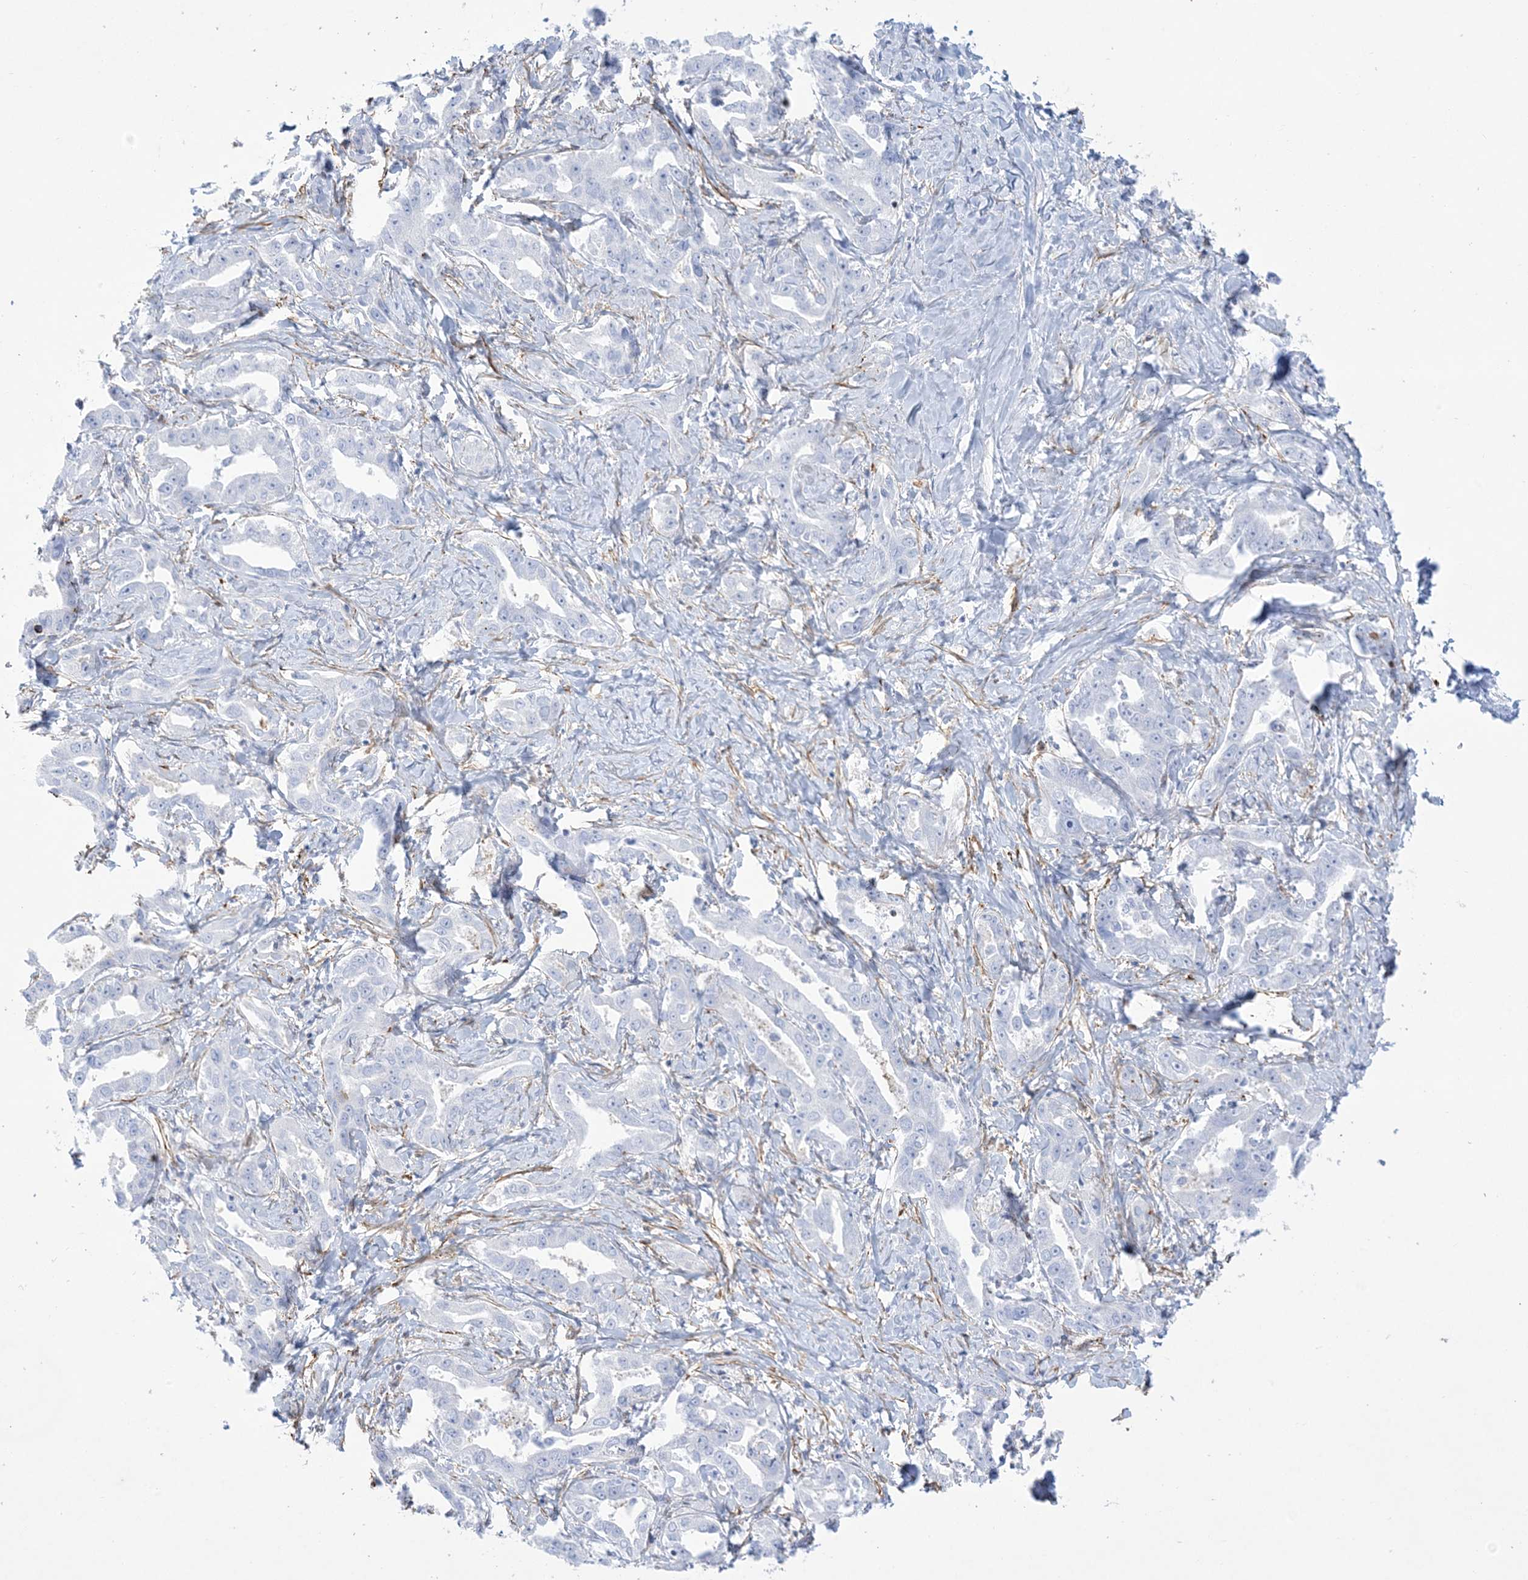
{"staining": {"intensity": "negative", "quantity": "none", "location": "none"}, "tissue": "liver cancer", "cell_type": "Tumor cells", "image_type": "cancer", "snomed": [{"axis": "morphology", "description": "Cholangiocarcinoma"}, {"axis": "topography", "description": "Liver"}], "caption": "High power microscopy micrograph of an IHC photomicrograph of liver cholangiocarcinoma, revealing no significant expression in tumor cells. (Stains: DAB (3,3'-diaminobenzidine) immunohistochemistry with hematoxylin counter stain, Microscopy: brightfield microscopy at high magnification).", "gene": "B3GNT7", "patient": {"sex": "male", "age": 59}}